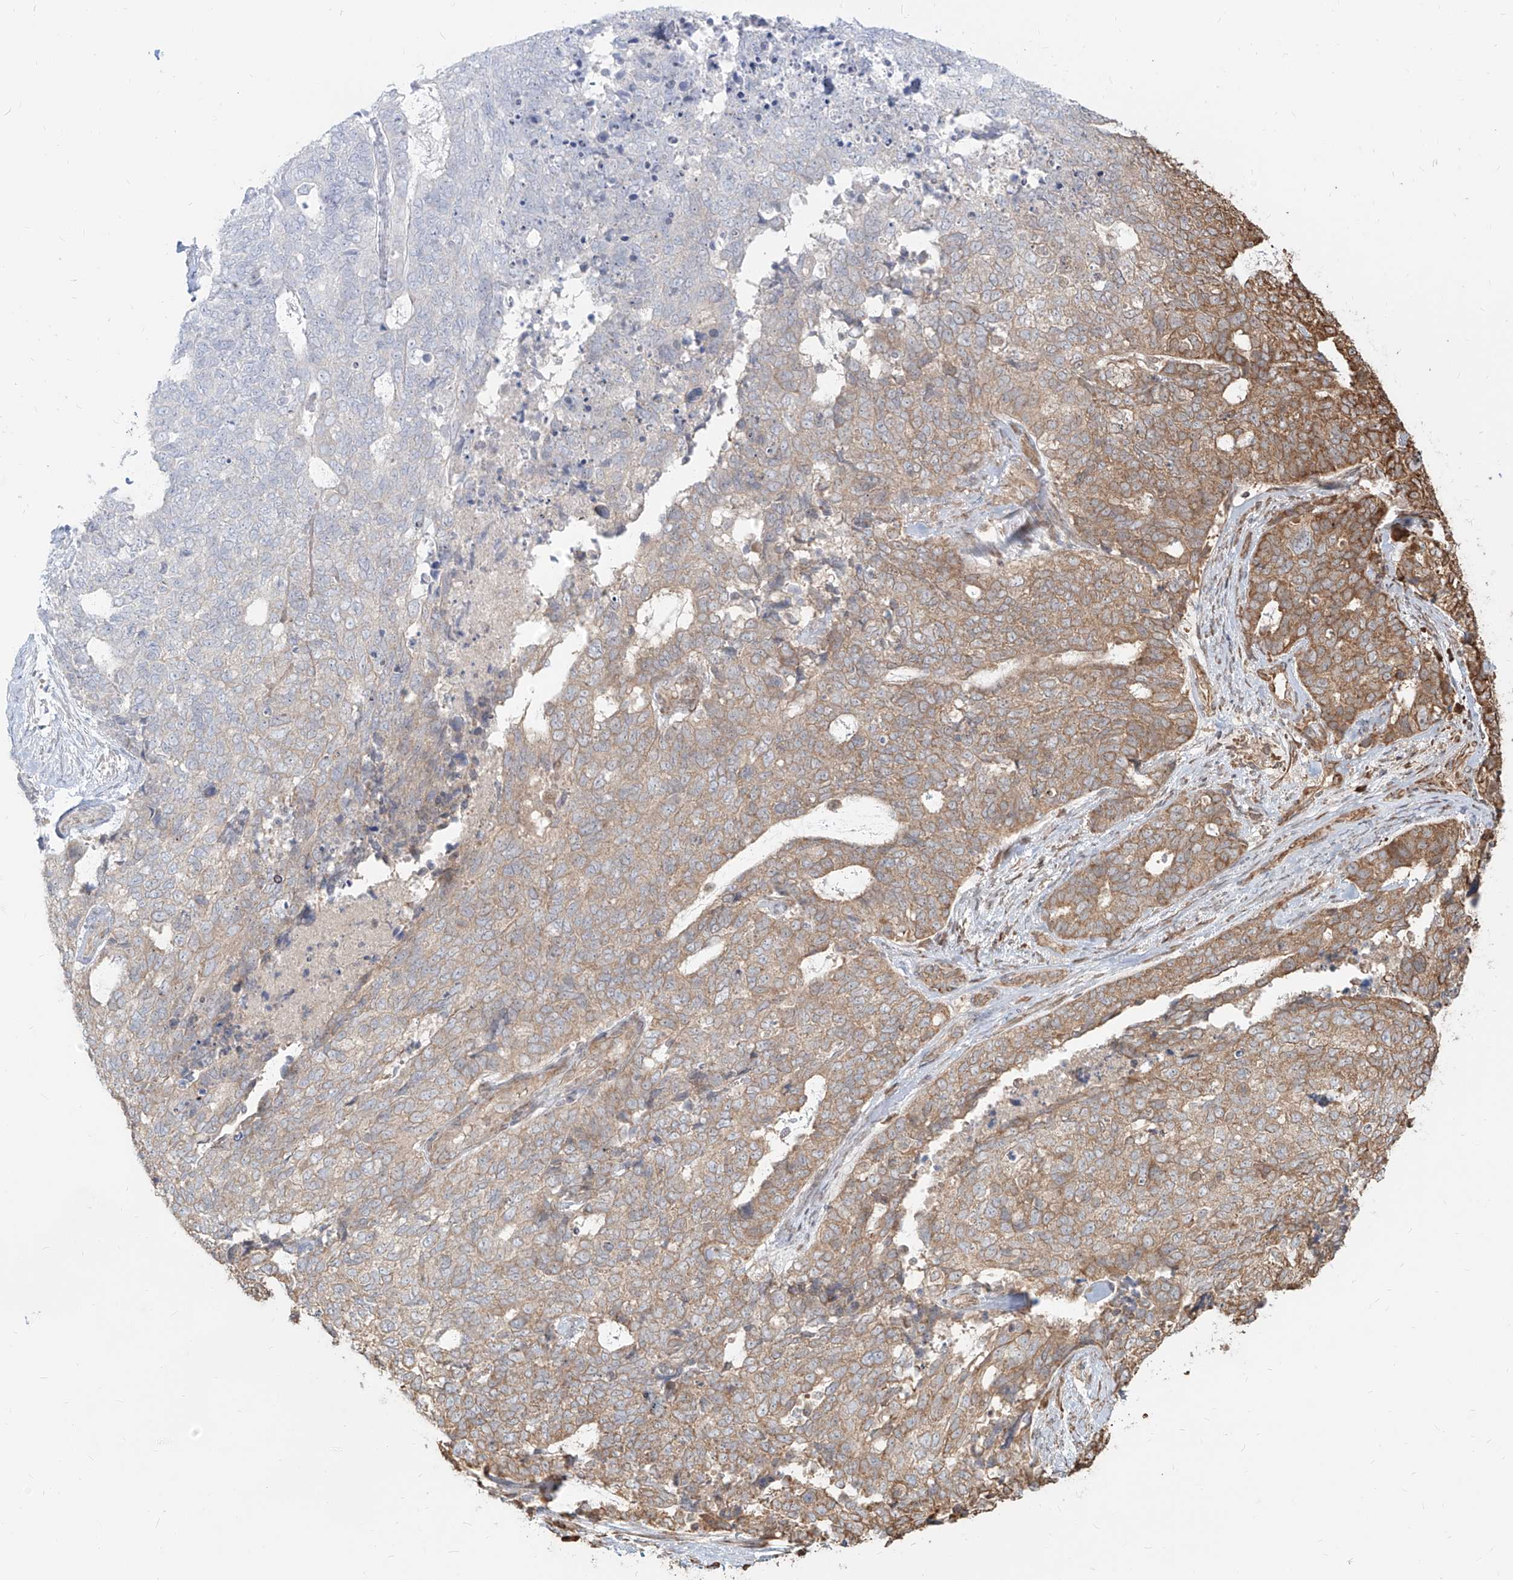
{"staining": {"intensity": "moderate", "quantity": ">75%", "location": "cytoplasmic/membranous"}, "tissue": "cervical cancer", "cell_type": "Tumor cells", "image_type": "cancer", "snomed": [{"axis": "morphology", "description": "Squamous cell carcinoma, NOS"}, {"axis": "topography", "description": "Cervix"}], "caption": "This micrograph shows squamous cell carcinoma (cervical) stained with immunohistochemistry to label a protein in brown. The cytoplasmic/membranous of tumor cells show moderate positivity for the protein. Nuclei are counter-stained blue.", "gene": "UBE2K", "patient": {"sex": "female", "age": 63}}